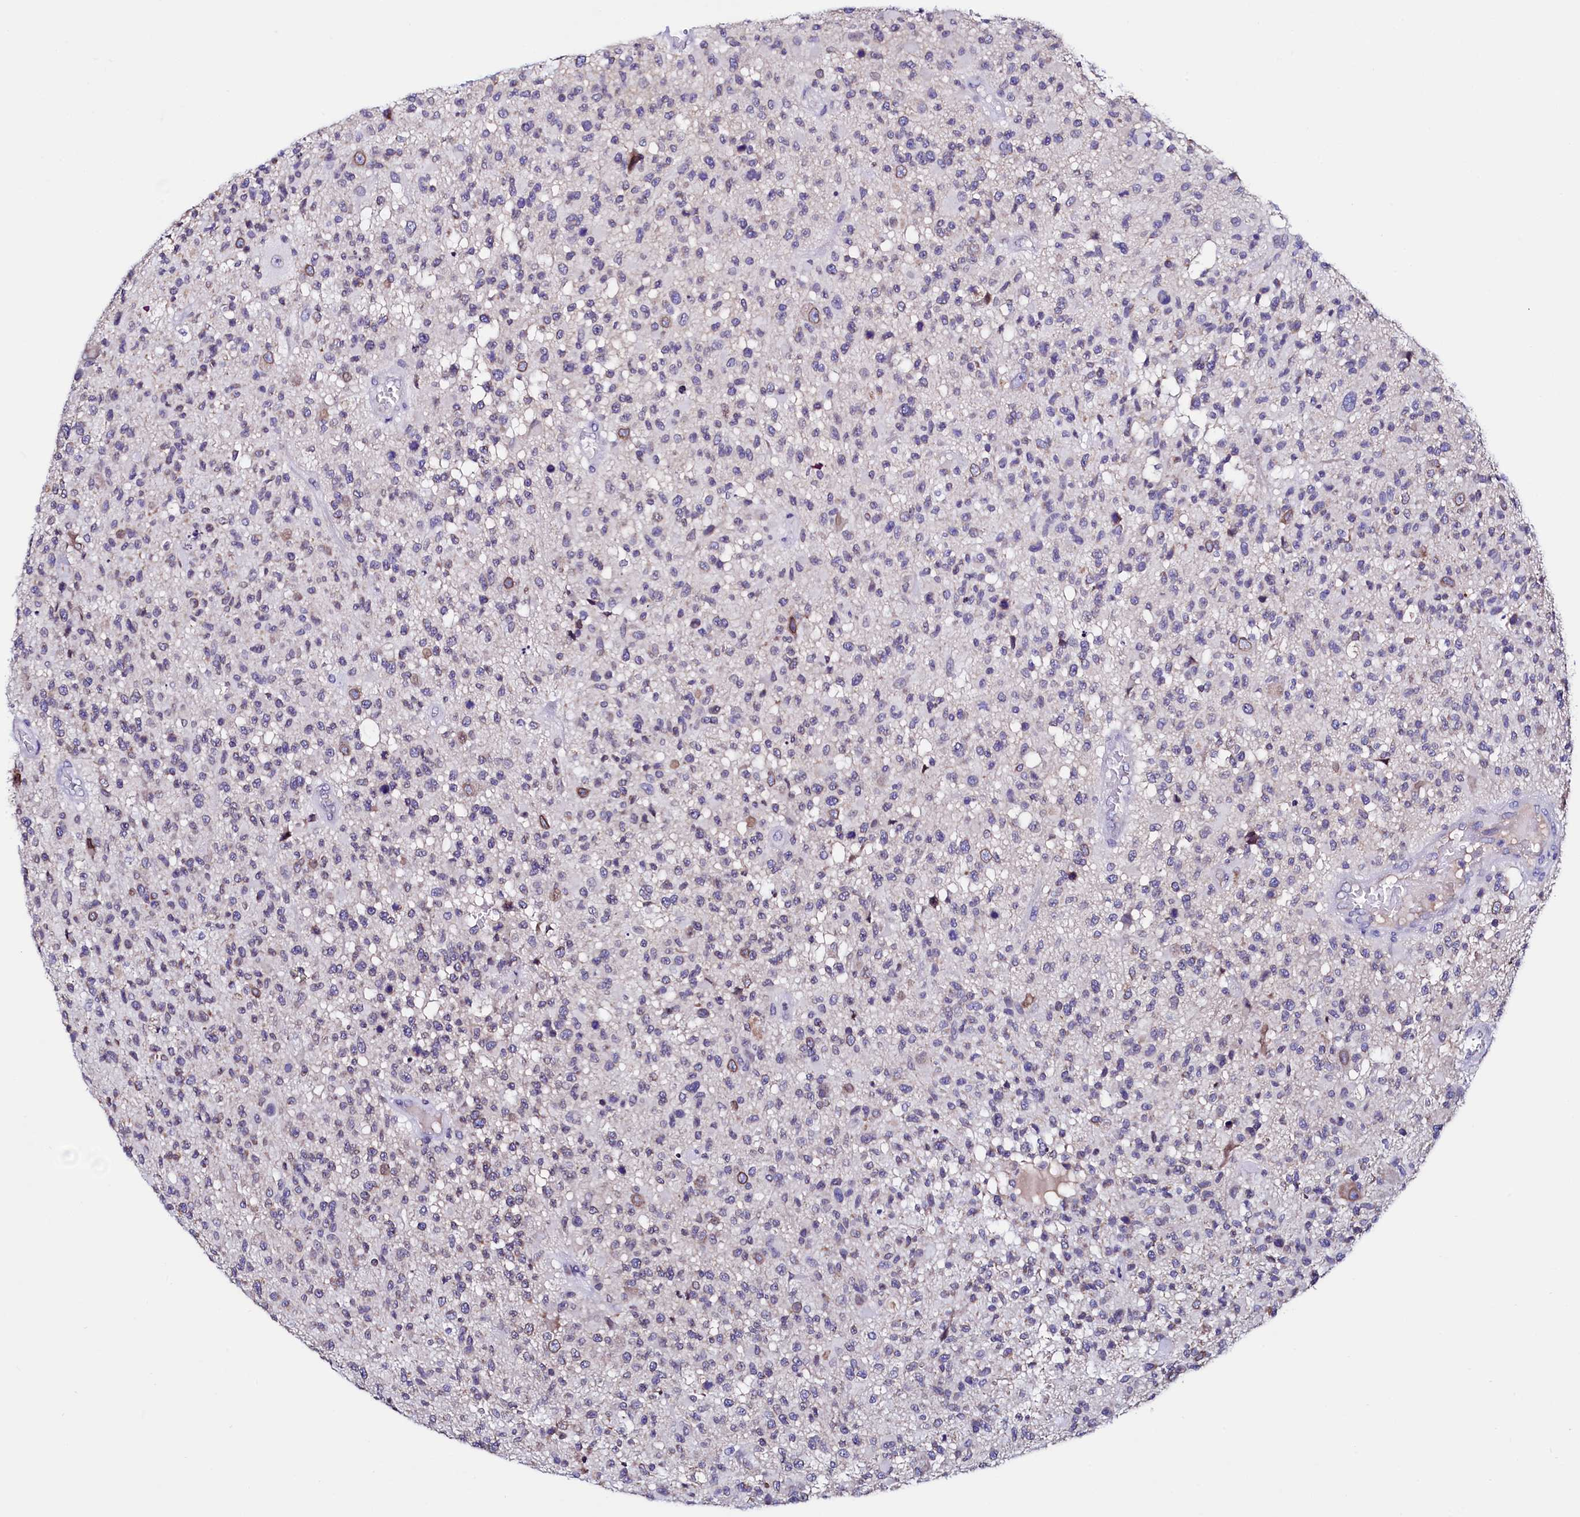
{"staining": {"intensity": "moderate", "quantity": "<25%", "location": "cytoplasmic/membranous,nuclear"}, "tissue": "glioma", "cell_type": "Tumor cells", "image_type": "cancer", "snomed": [{"axis": "morphology", "description": "Glioma, malignant, High grade"}, {"axis": "morphology", "description": "Glioblastoma, NOS"}, {"axis": "topography", "description": "Brain"}], "caption": "Immunohistochemical staining of human glioma exhibits low levels of moderate cytoplasmic/membranous and nuclear protein expression in approximately <25% of tumor cells.", "gene": "HAND1", "patient": {"sex": "male", "age": 60}}